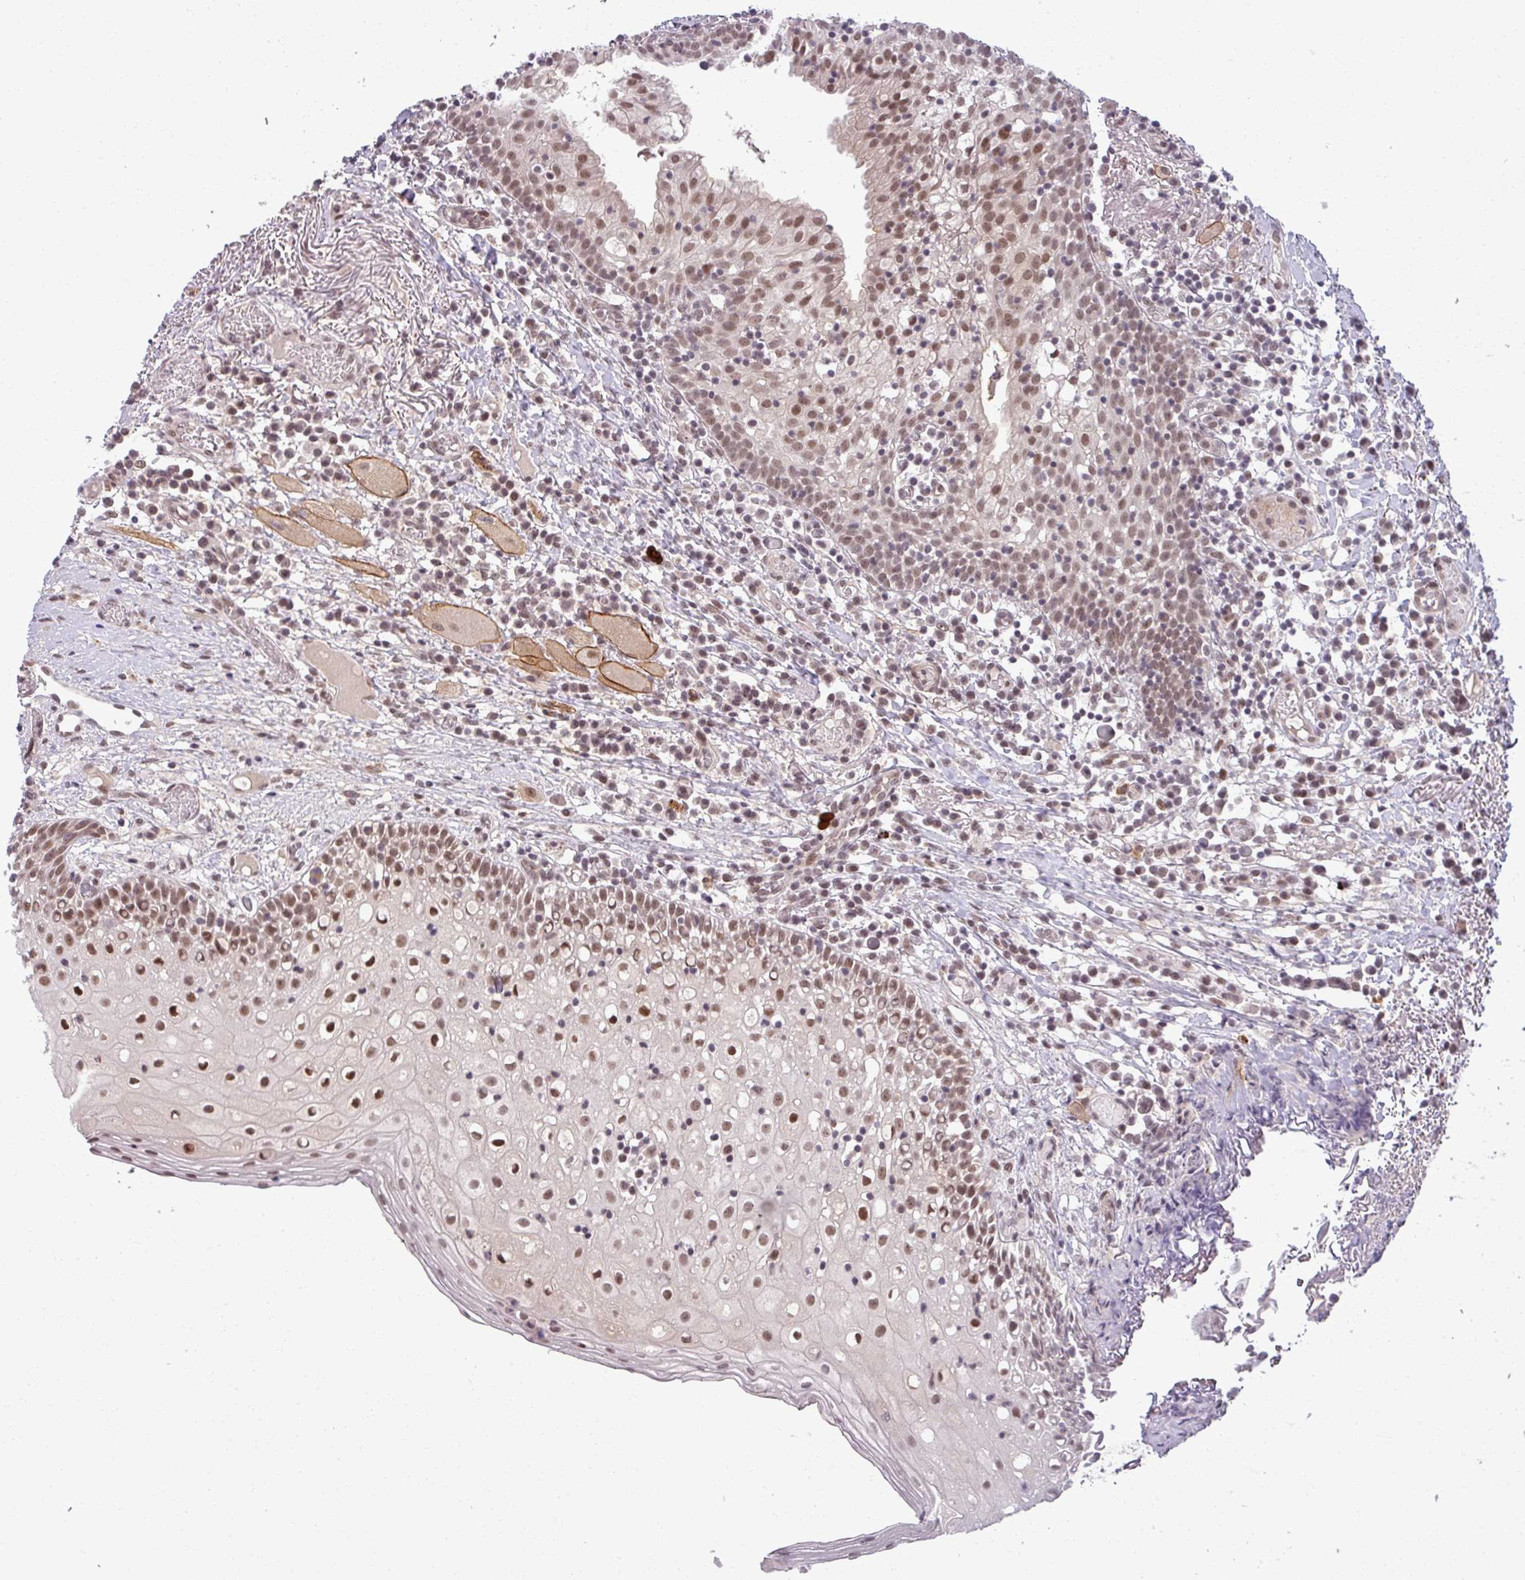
{"staining": {"intensity": "moderate", "quantity": ">75%", "location": "nuclear"}, "tissue": "oral mucosa", "cell_type": "Squamous epithelial cells", "image_type": "normal", "snomed": [{"axis": "morphology", "description": "Normal tissue, NOS"}, {"axis": "topography", "description": "Oral tissue"}], "caption": "Immunohistochemistry micrograph of normal human oral mucosa stained for a protein (brown), which demonstrates medium levels of moderate nuclear positivity in about >75% of squamous epithelial cells.", "gene": "PTPN20", "patient": {"sex": "male", "age": 60}}